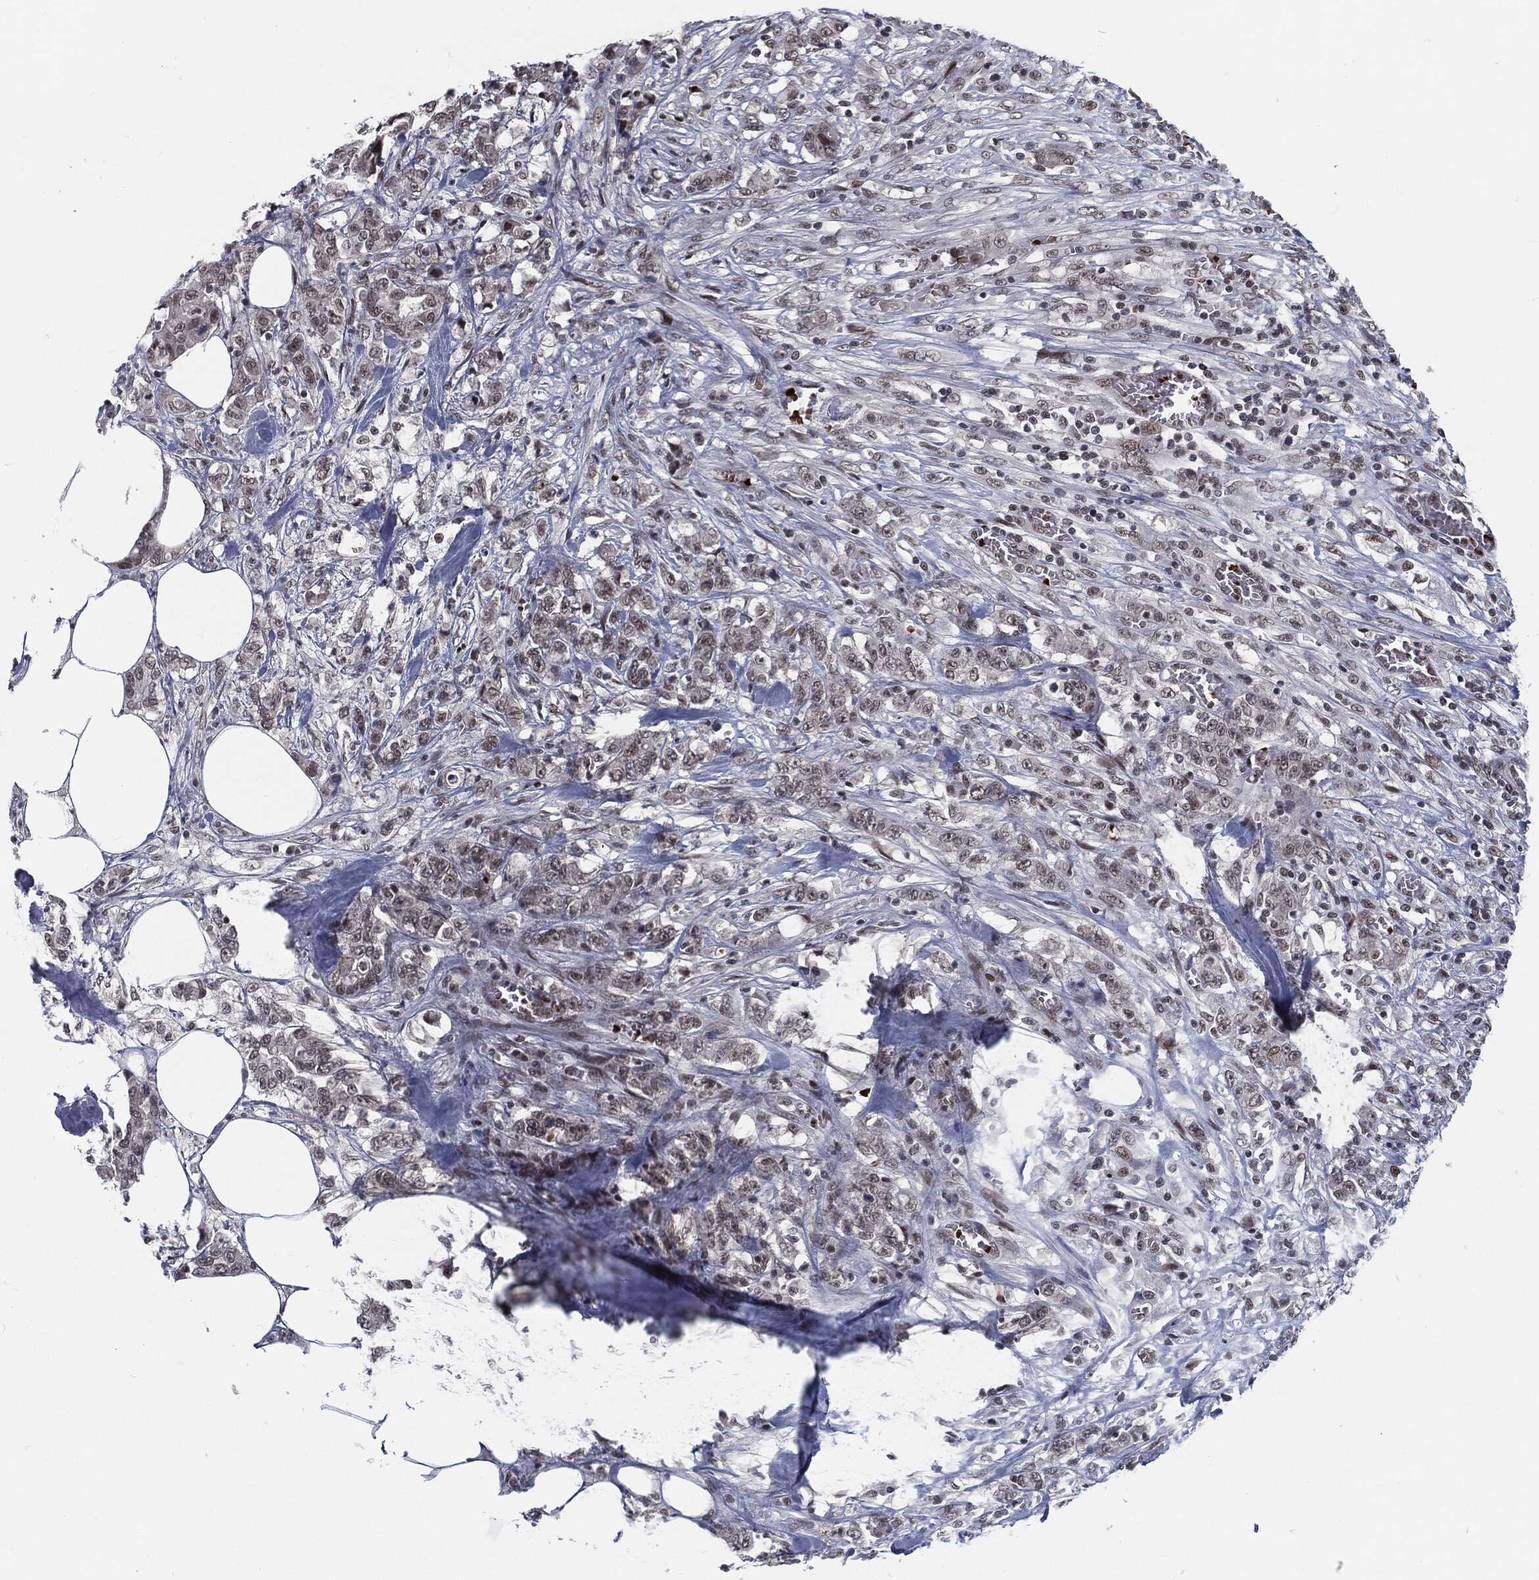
{"staining": {"intensity": "weak", "quantity": "25%-75%", "location": "nuclear"}, "tissue": "colorectal cancer", "cell_type": "Tumor cells", "image_type": "cancer", "snomed": [{"axis": "morphology", "description": "Adenocarcinoma, NOS"}, {"axis": "topography", "description": "Colon"}], "caption": "DAB (3,3'-diaminobenzidine) immunohistochemical staining of adenocarcinoma (colorectal) displays weak nuclear protein expression in about 25%-75% of tumor cells.", "gene": "ANXA1", "patient": {"sex": "female", "age": 48}}